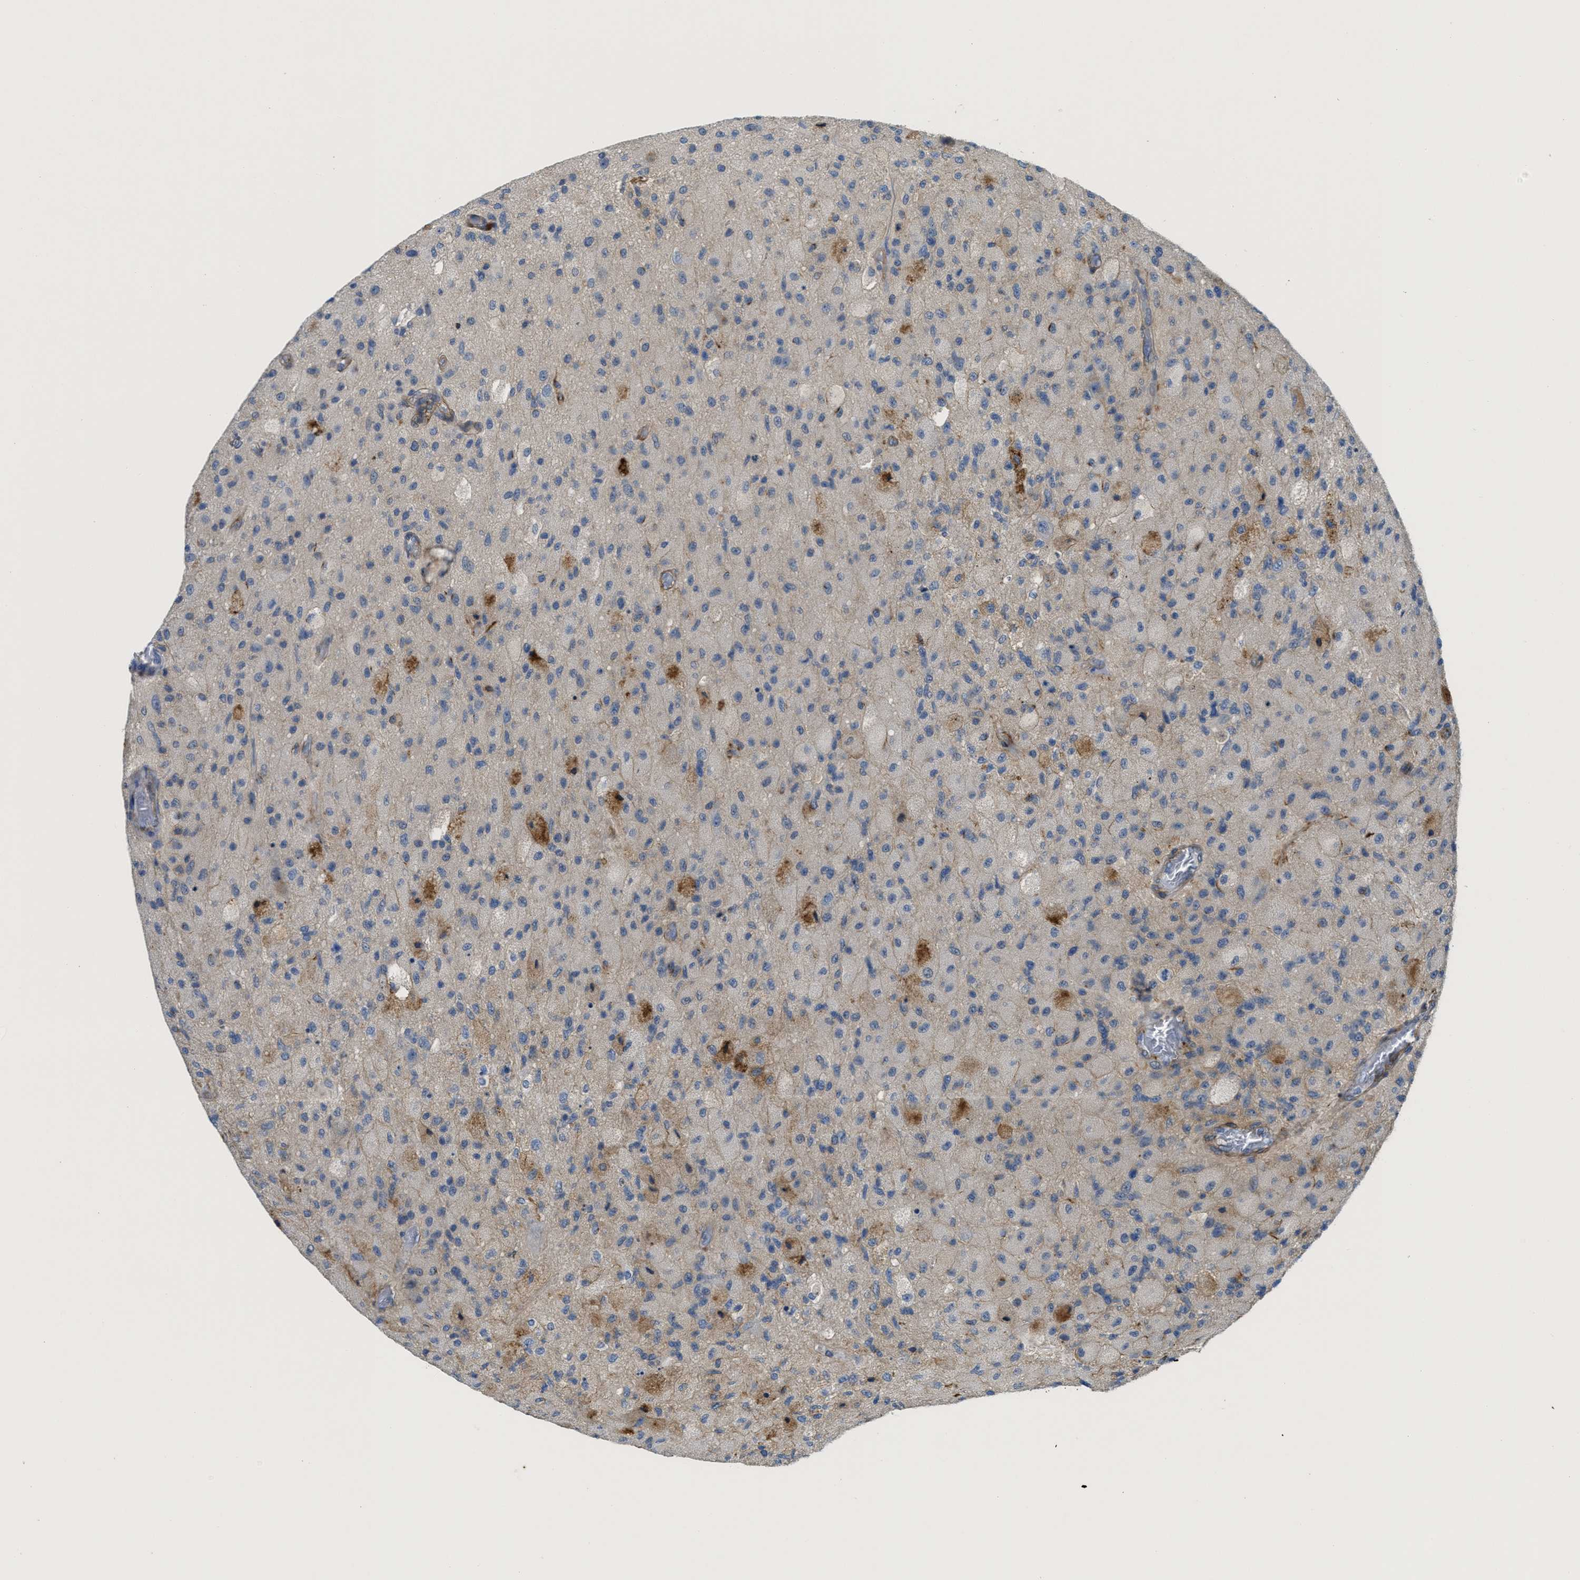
{"staining": {"intensity": "moderate", "quantity": "<25%", "location": "cytoplasmic/membranous"}, "tissue": "glioma", "cell_type": "Tumor cells", "image_type": "cancer", "snomed": [{"axis": "morphology", "description": "Normal tissue, NOS"}, {"axis": "morphology", "description": "Glioma, malignant, High grade"}, {"axis": "topography", "description": "Cerebral cortex"}], "caption": "Immunohistochemical staining of human malignant high-grade glioma displays moderate cytoplasmic/membranous protein staining in about <25% of tumor cells. Using DAB (brown) and hematoxylin (blue) stains, captured at high magnification using brightfield microscopy.", "gene": "NAB1", "patient": {"sex": "male", "age": 77}}